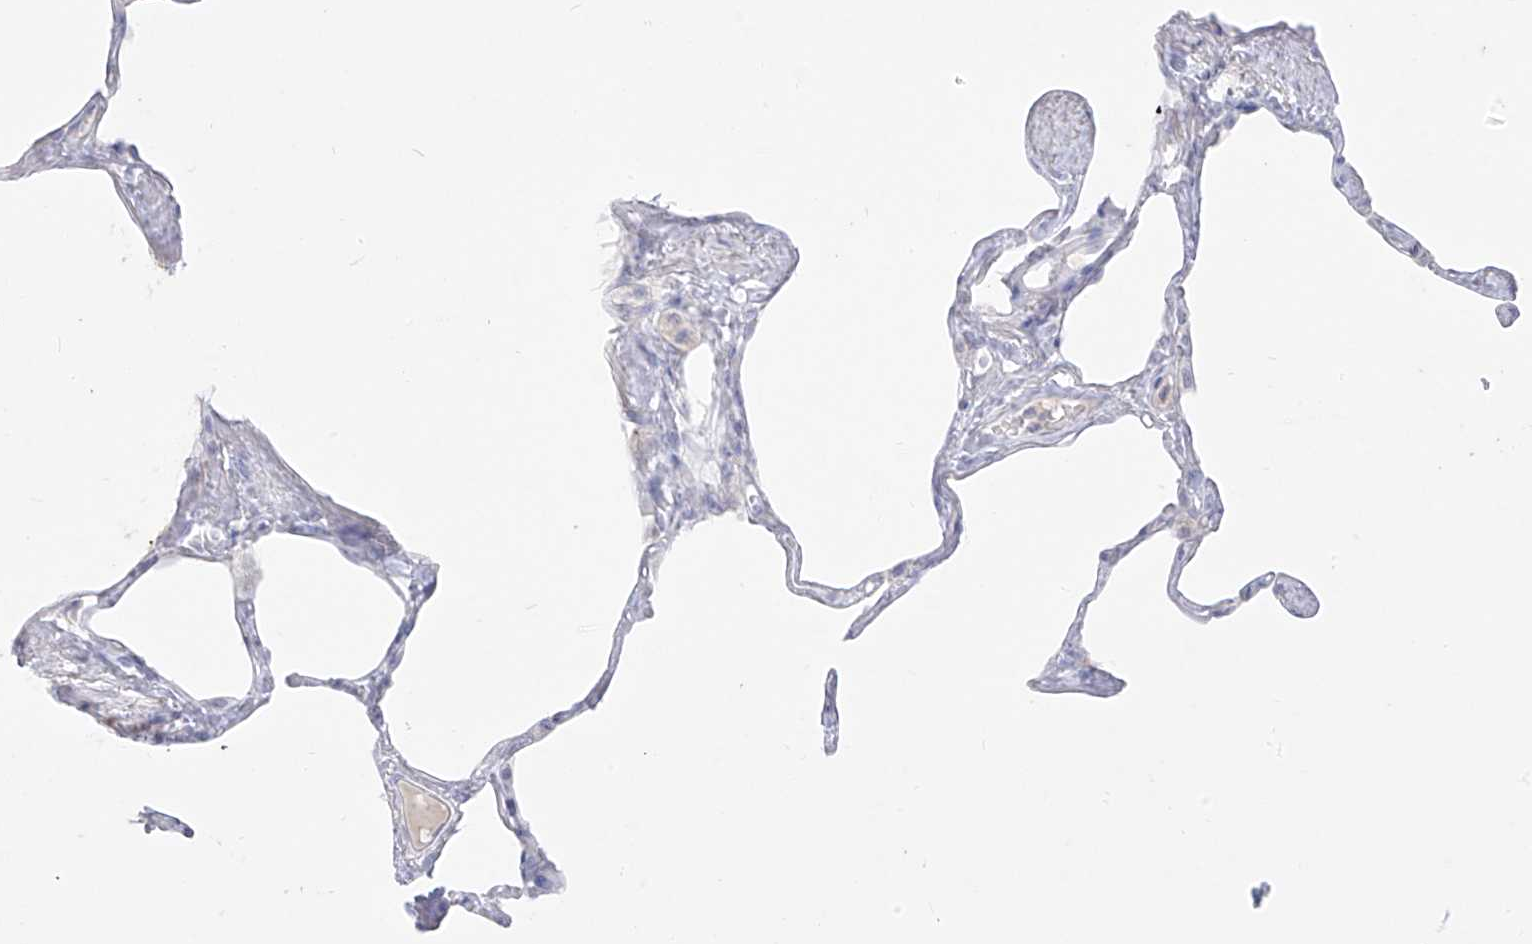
{"staining": {"intensity": "negative", "quantity": "none", "location": "none"}, "tissue": "lung", "cell_type": "Alveolar cells", "image_type": "normal", "snomed": [{"axis": "morphology", "description": "Normal tissue, NOS"}, {"axis": "topography", "description": "Lung"}], "caption": "This image is of normal lung stained with IHC to label a protein in brown with the nuclei are counter-stained blue. There is no staining in alveolar cells.", "gene": "TGM4", "patient": {"sex": "male", "age": 65}}